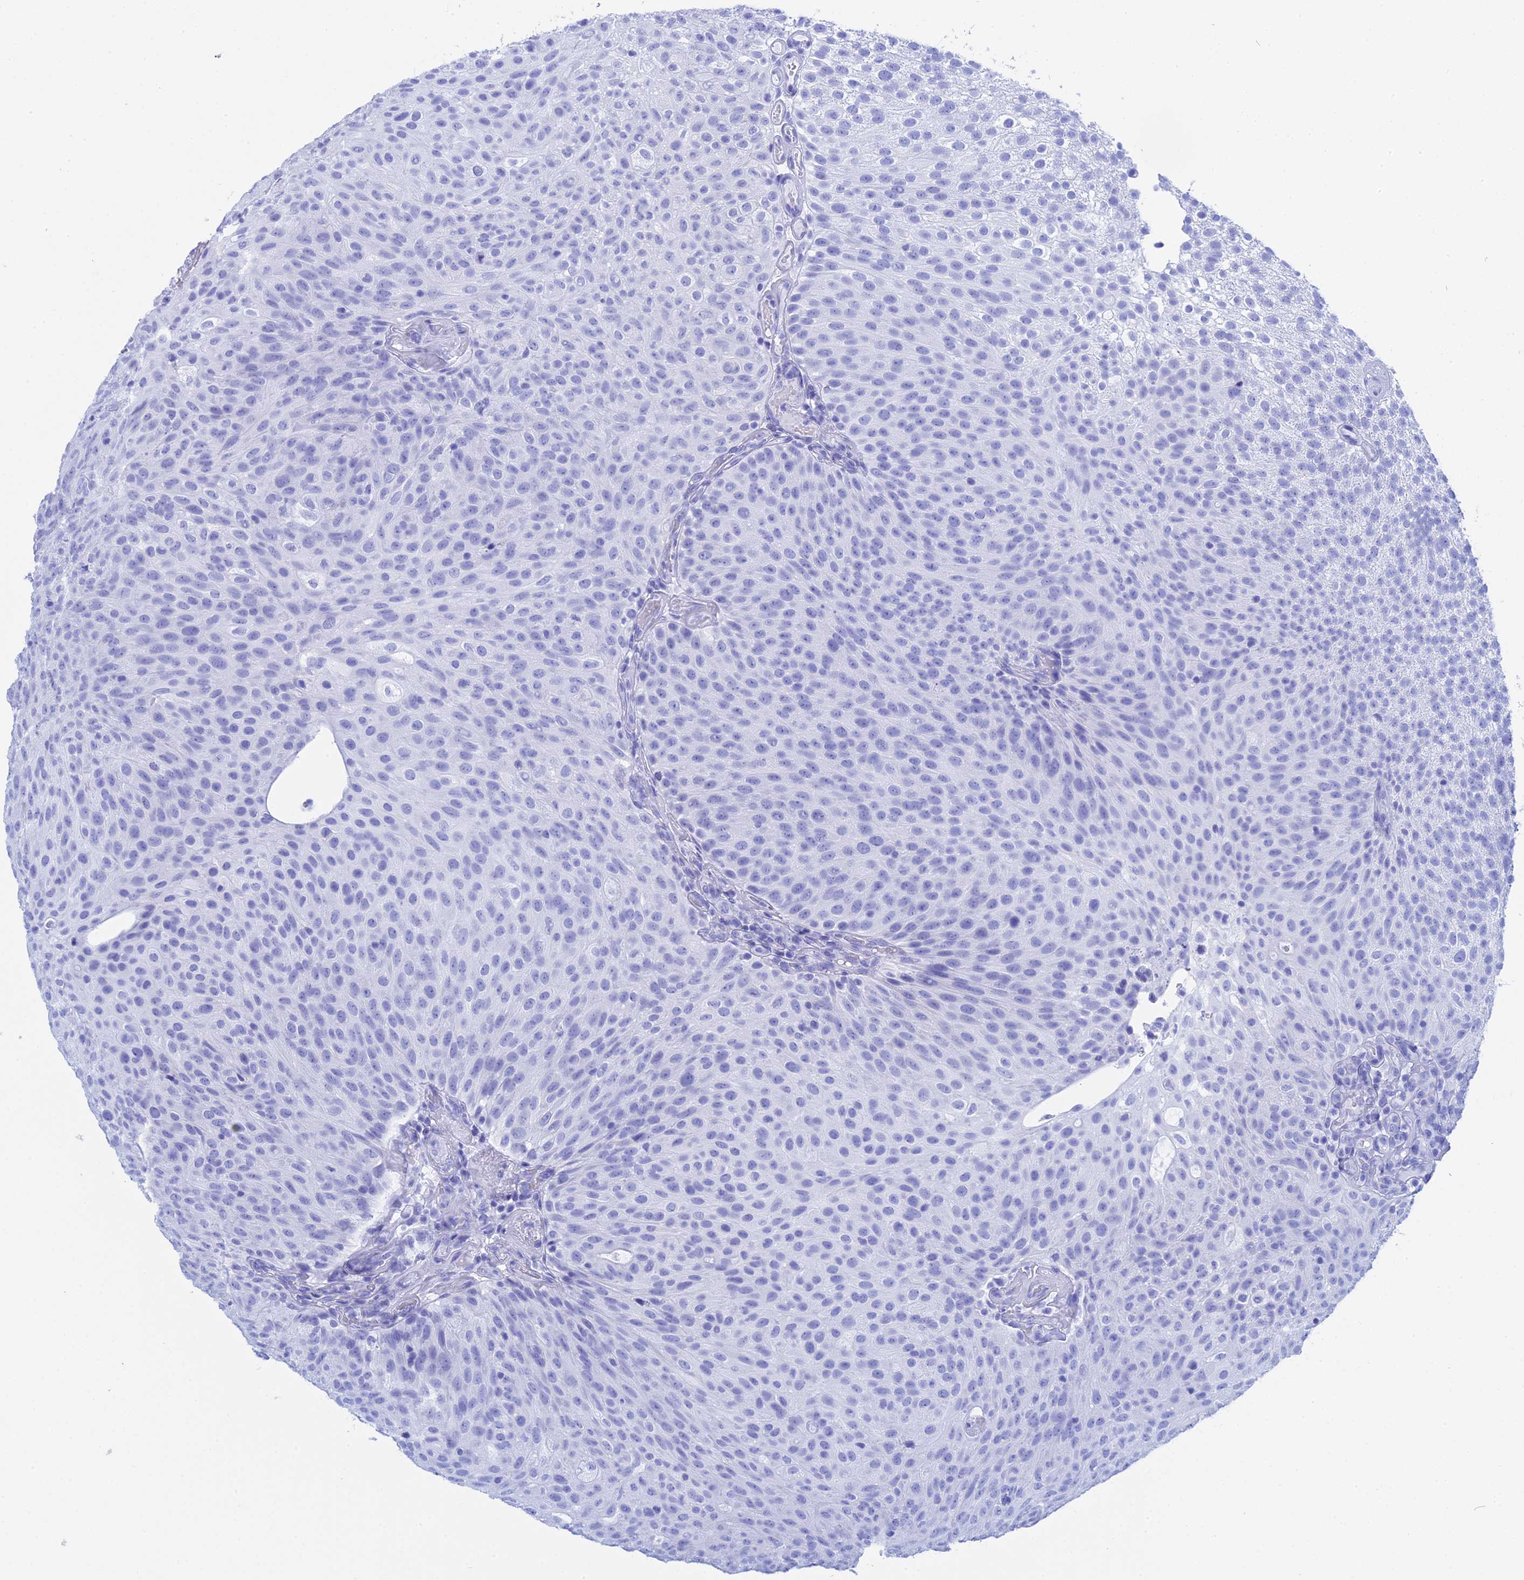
{"staining": {"intensity": "negative", "quantity": "none", "location": "none"}, "tissue": "urothelial cancer", "cell_type": "Tumor cells", "image_type": "cancer", "snomed": [{"axis": "morphology", "description": "Urothelial carcinoma, Low grade"}, {"axis": "topography", "description": "Urinary bladder"}], "caption": "Tumor cells are negative for brown protein staining in urothelial carcinoma (low-grade).", "gene": "TEX101", "patient": {"sex": "male", "age": 78}}